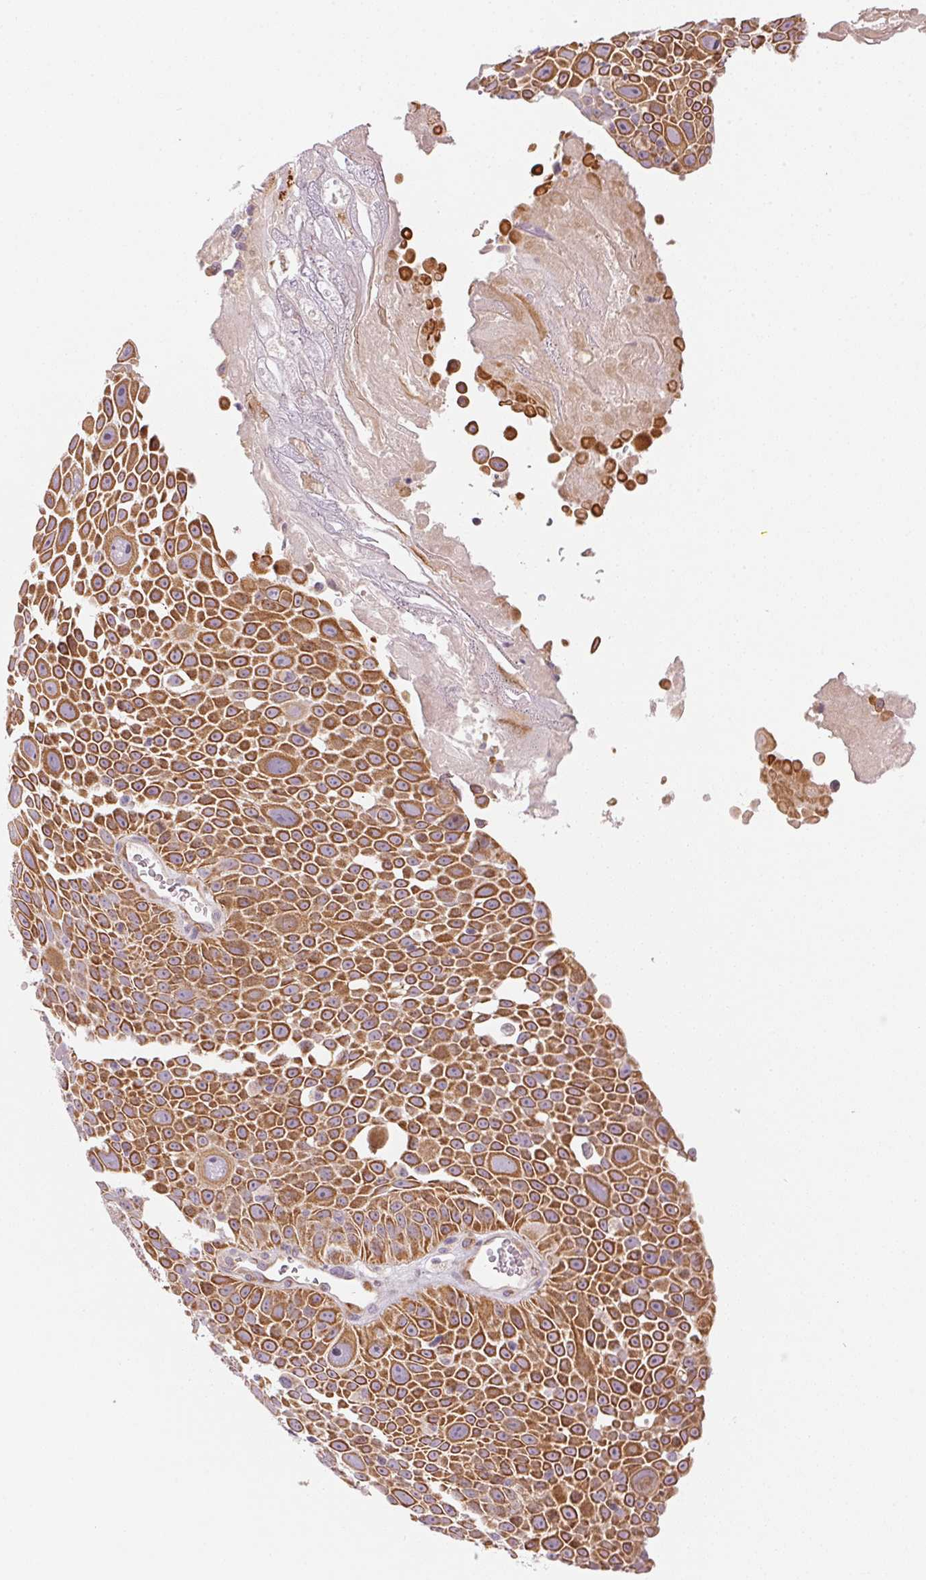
{"staining": {"intensity": "moderate", "quantity": "25%-75%", "location": "cytoplasmic/membranous"}, "tissue": "lung cancer", "cell_type": "Tumor cells", "image_type": "cancer", "snomed": [{"axis": "morphology", "description": "Squamous cell carcinoma, NOS"}, {"axis": "morphology", "description": "Squamous cell carcinoma, metastatic, NOS"}, {"axis": "topography", "description": "Lymph node"}, {"axis": "topography", "description": "Lung"}], "caption": "Lung metastatic squamous cell carcinoma tissue displays moderate cytoplasmic/membranous staining in about 25%-75% of tumor cells", "gene": "BLOC1S2", "patient": {"sex": "female", "age": 62}}